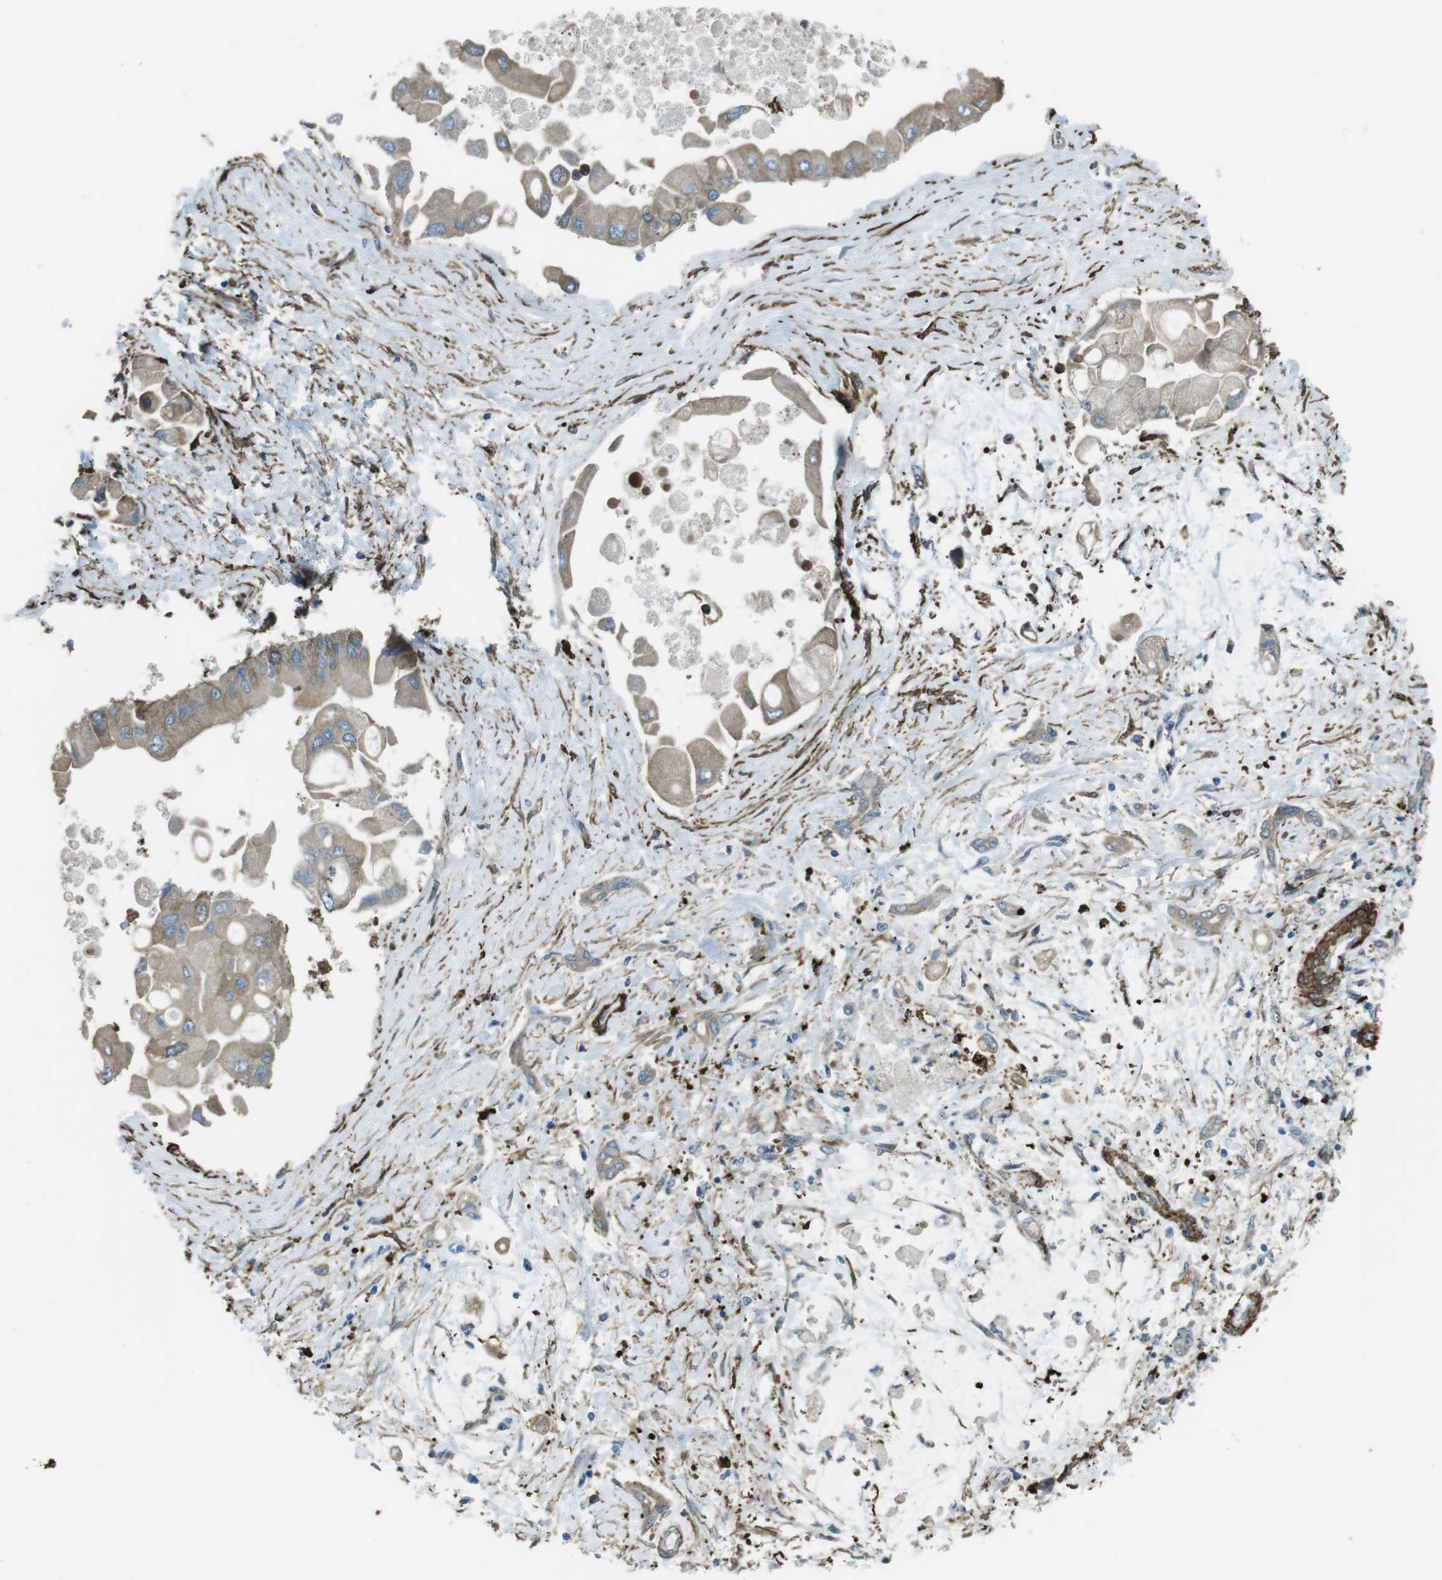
{"staining": {"intensity": "moderate", "quantity": ">75%", "location": "cytoplasmic/membranous"}, "tissue": "liver cancer", "cell_type": "Tumor cells", "image_type": "cancer", "snomed": [{"axis": "morphology", "description": "Cholangiocarcinoma"}, {"axis": "topography", "description": "Liver"}], "caption": "Protein staining reveals moderate cytoplasmic/membranous expression in about >75% of tumor cells in liver cancer (cholangiocarcinoma).", "gene": "SFT2D1", "patient": {"sex": "male", "age": 50}}